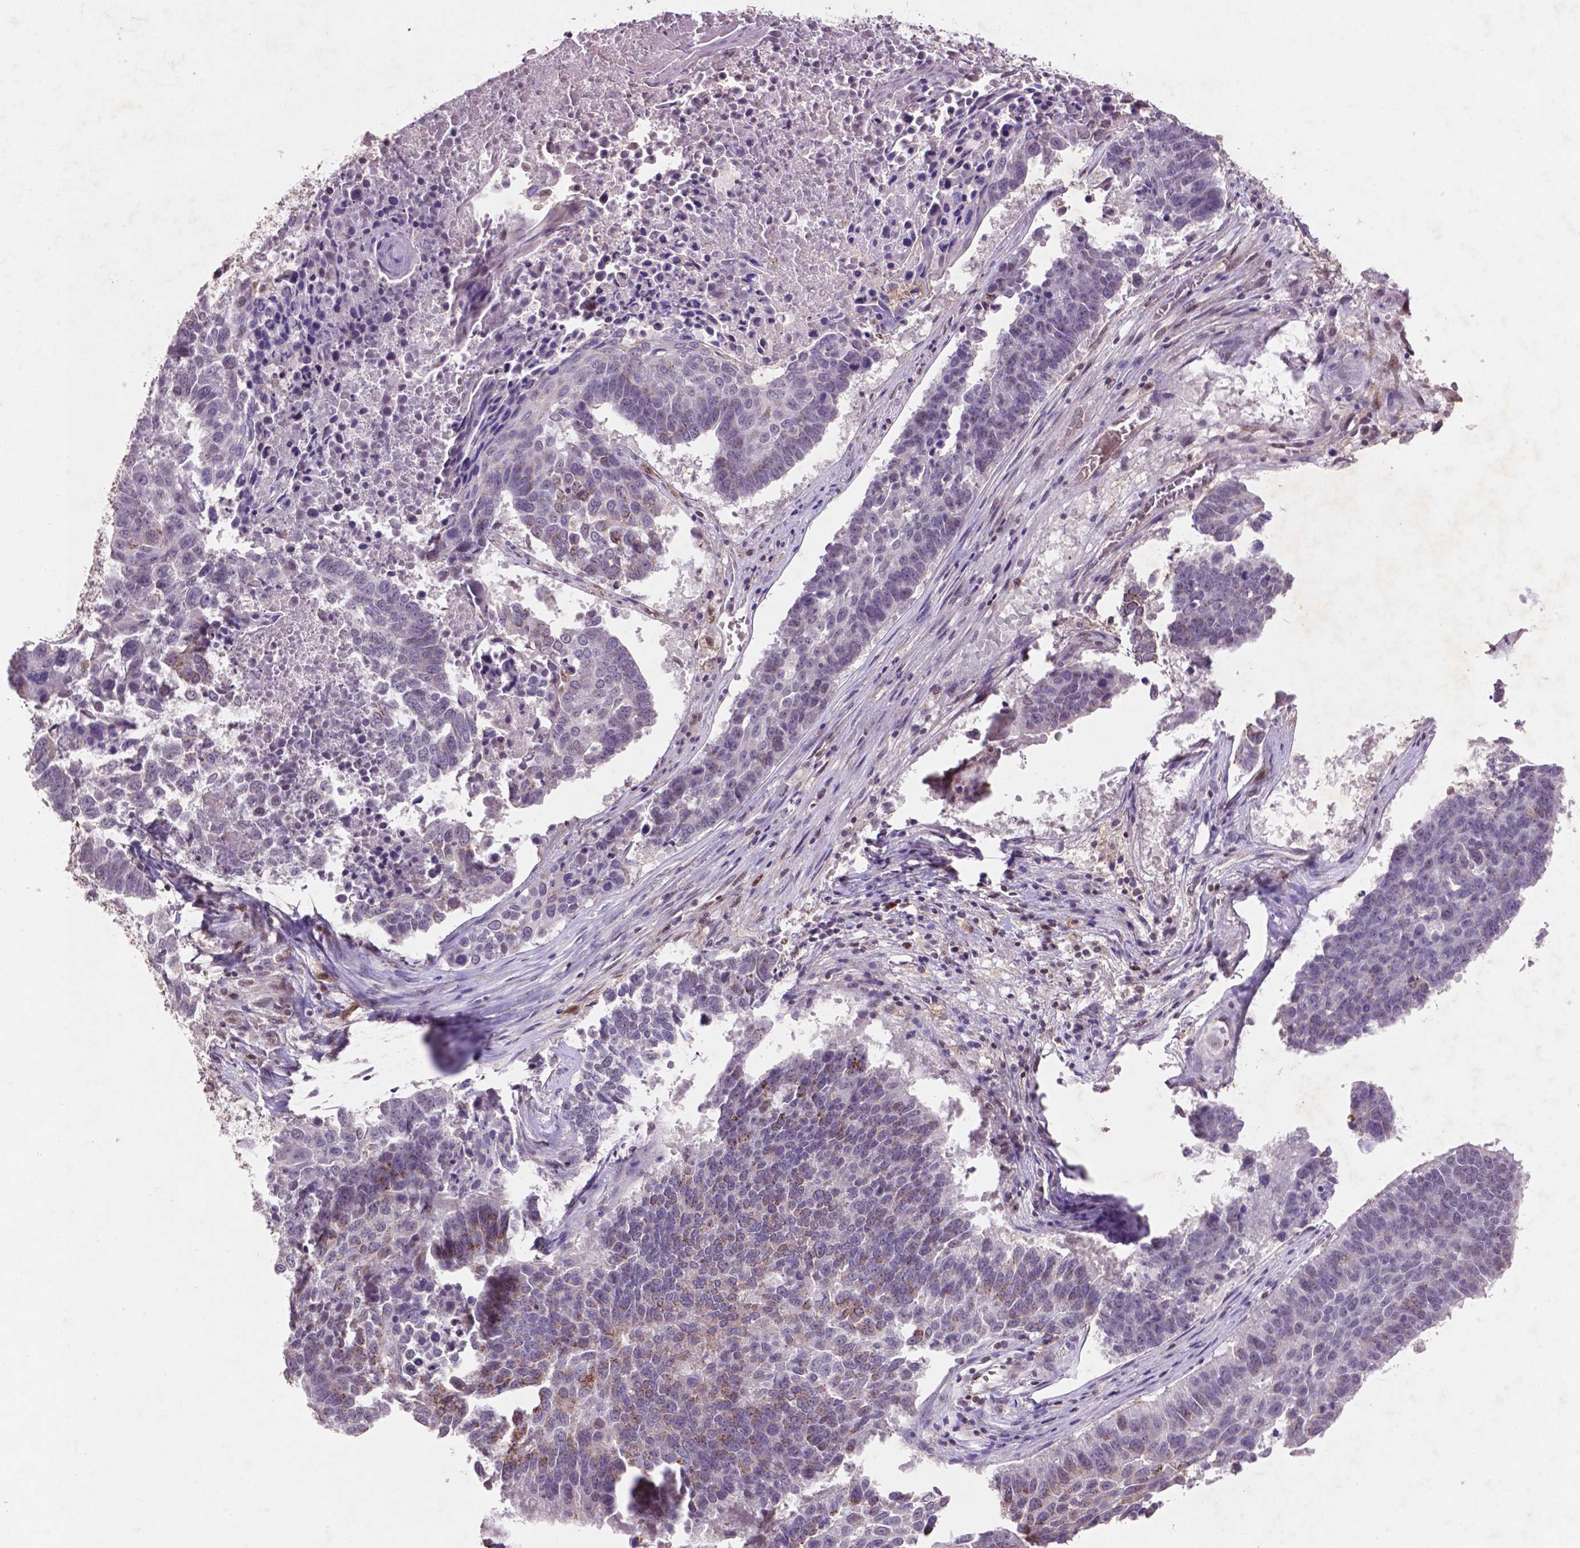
{"staining": {"intensity": "negative", "quantity": "none", "location": "none"}, "tissue": "lung cancer", "cell_type": "Tumor cells", "image_type": "cancer", "snomed": [{"axis": "morphology", "description": "Squamous cell carcinoma, NOS"}, {"axis": "topography", "description": "Lung"}], "caption": "Immunohistochemical staining of human lung squamous cell carcinoma exhibits no significant expression in tumor cells.", "gene": "GLRX", "patient": {"sex": "male", "age": 73}}